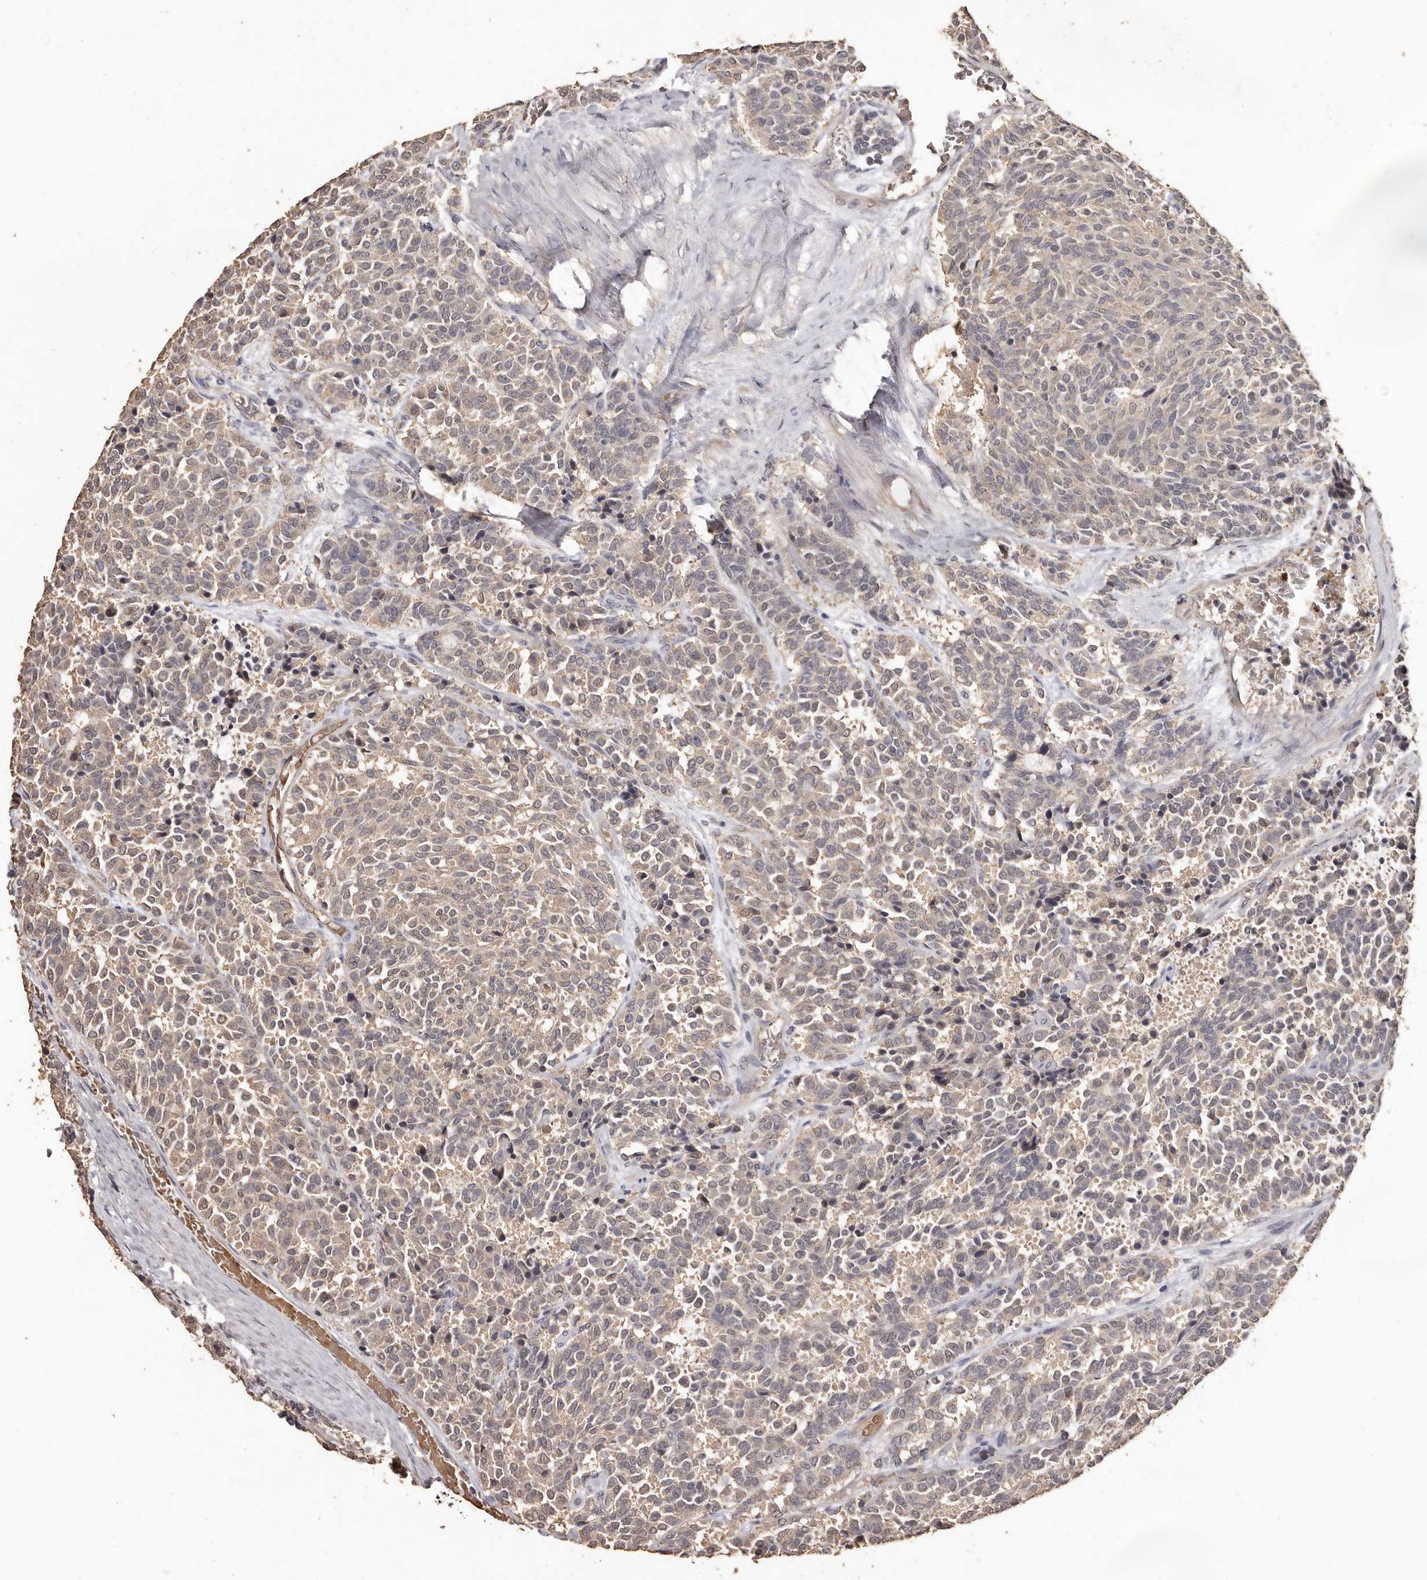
{"staining": {"intensity": "weak", "quantity": "<25%", "location": "cytoplasmic/membranous"}, "tissue": "carcinoid", "cell_type": "Tumor cells", "image_type": "cancer", "snomed": [{"axis": "morphology", "description": "Carcinoid, malignant, NOS"}, {"axis": "topography", "description": "Pancreas"}], "caption": "Carcinoid (malignant) was stained to show a protein in brown. There is no significant expression in tumor cells.", "gene": "INAVA", "patient": {"sex": "female", "age": 54}}